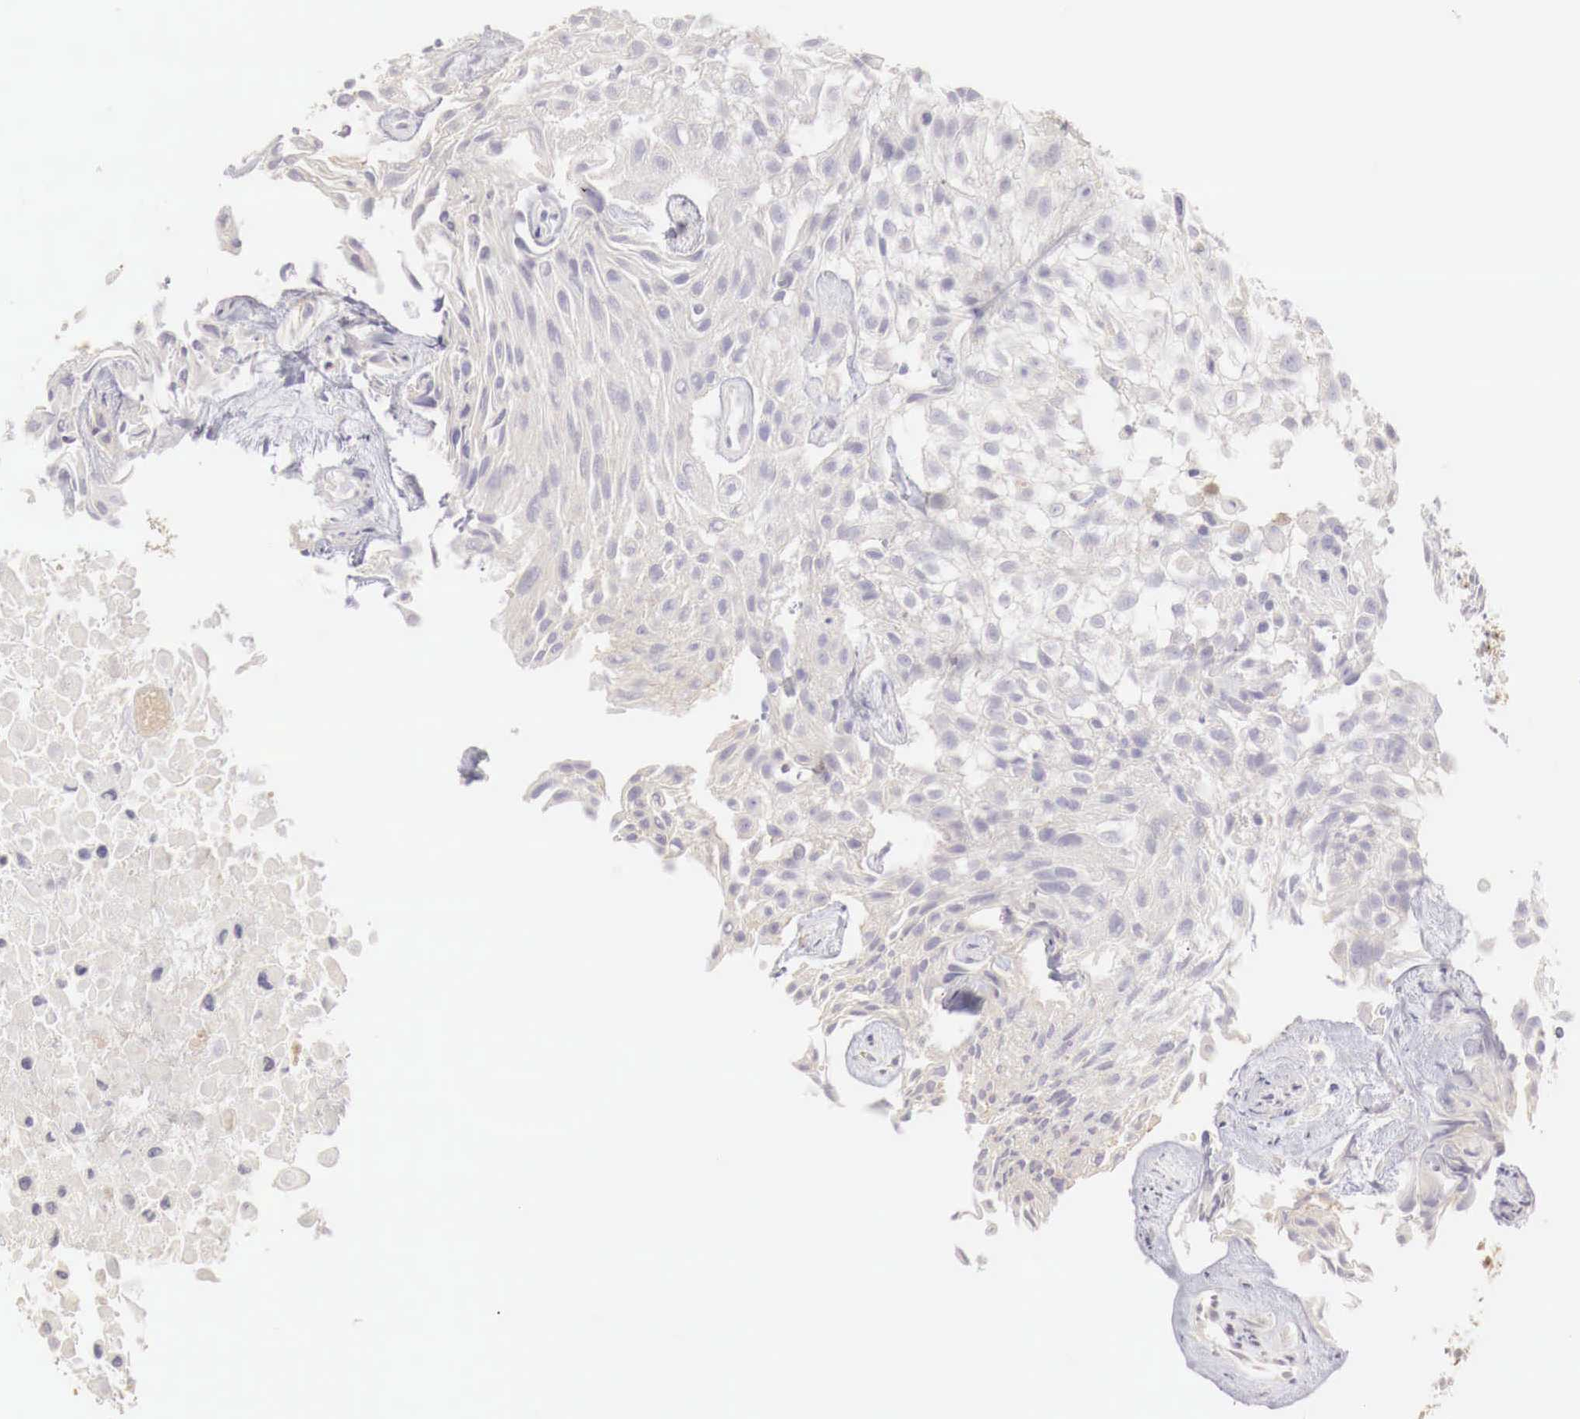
{"staining": {"intensity": "negative", "quantity": "none", "location": "none"}, "tissue": "urothelial cancer", "cell_type": "Tumor cells", "image_type": "cancer", "snomed": [{"axis": "morphology", "description": "Urothelial carcinoma, High grade"}, {"axis": "topography", "description": "Urinary bladder"}], "caption": "IHC photomicrograph of neoplastic tissue: urothelial carcinoma (high-grade) stained with DAB exhibits no significant protein positivity in tumor cells. (Brightfield microscopy of DAB (3,3'-diaminobenzidine) immunohistochemistry (IHC) at high magnification).", "gene": "RENBP", "patient": {"sex": "male", "age": 56}}